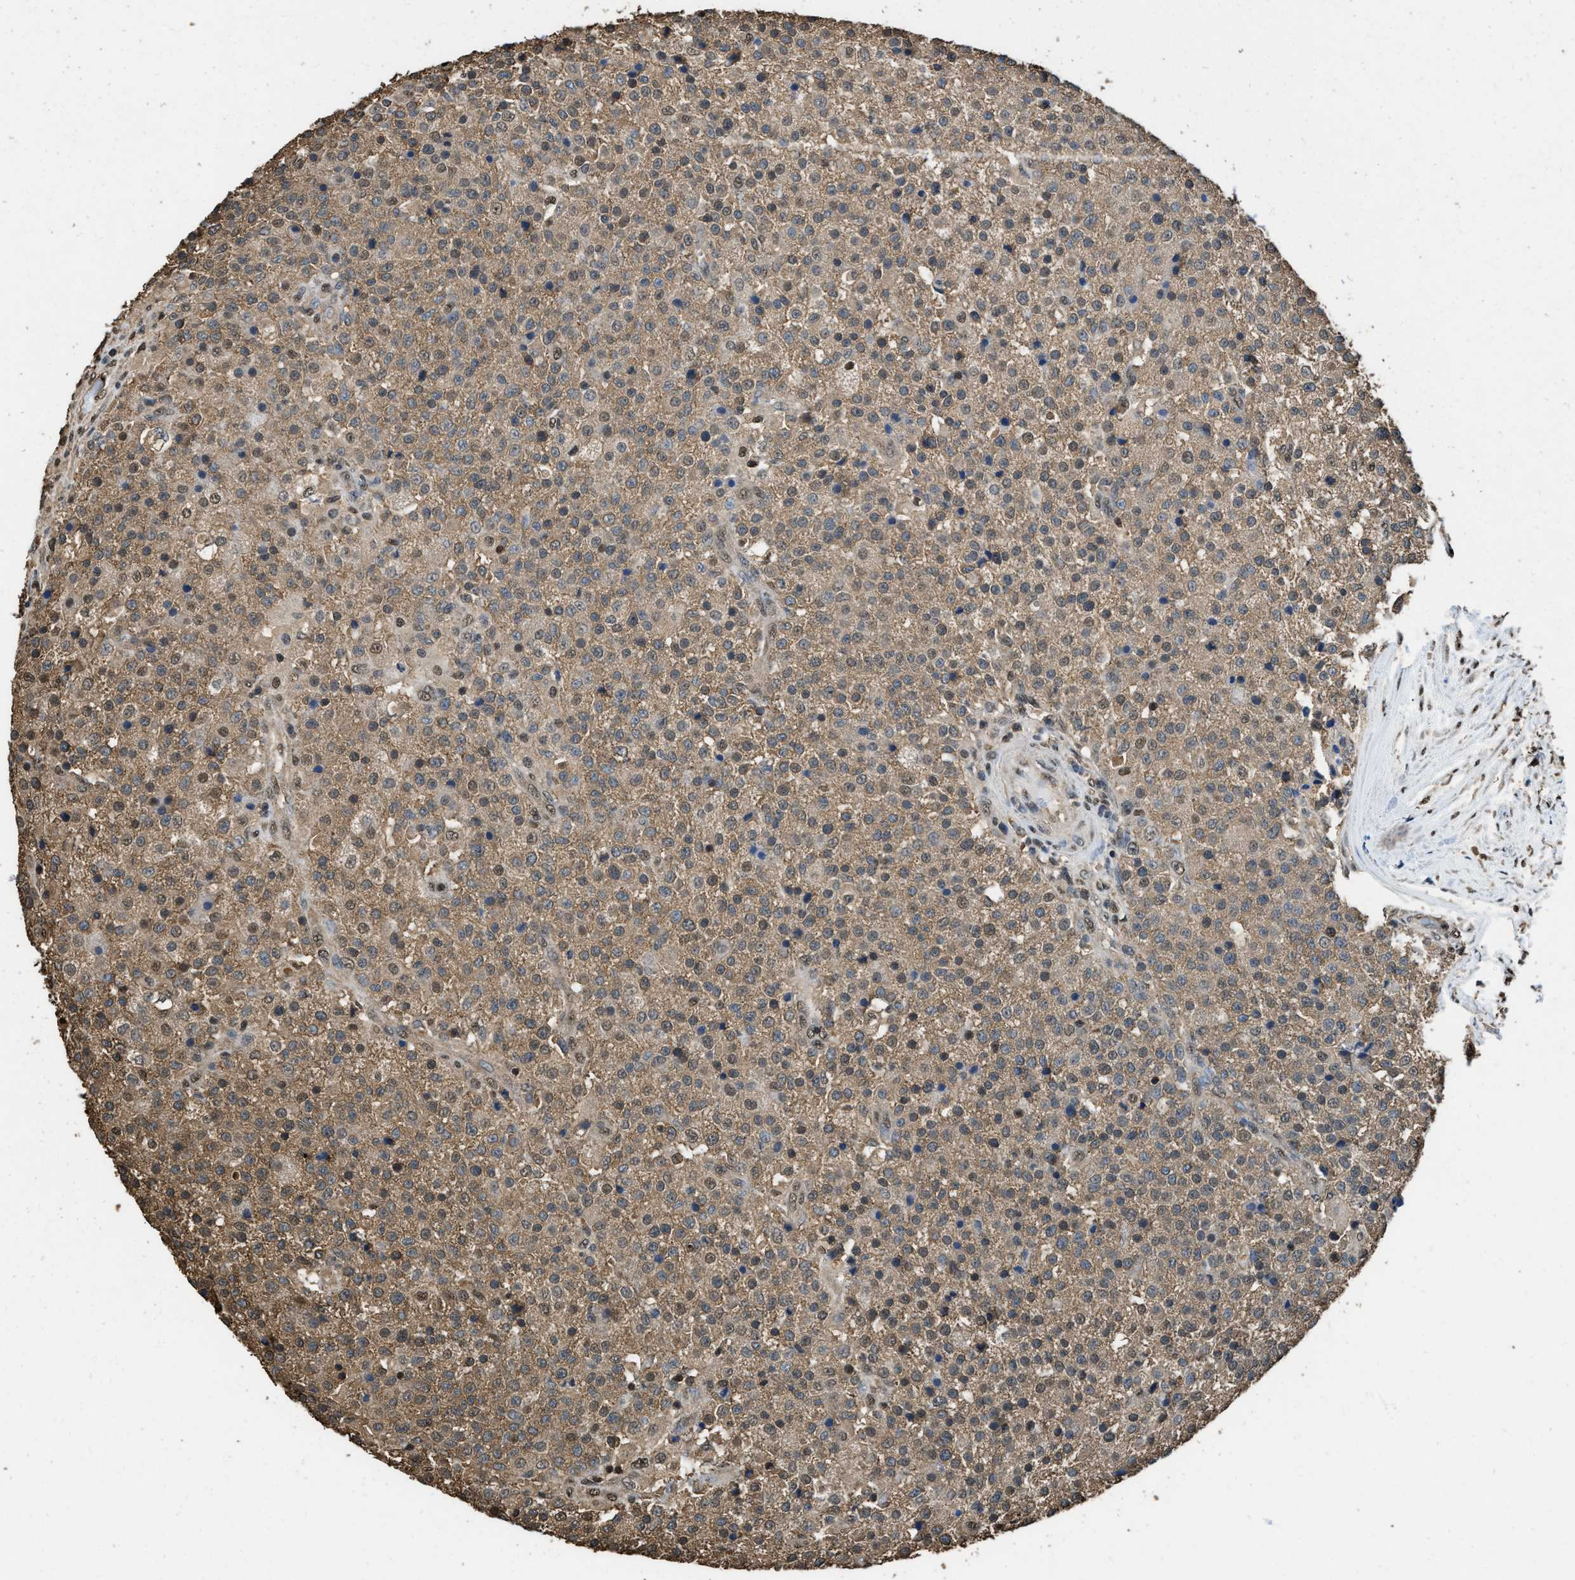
{"staining": {"intensity": "moderate", "quantity": ">75%", "location": "cytoplasmic/membranous"}, "tissue": "testis cancer", "cell_type": "Tumor cells", "image_type": "cancer", "snomed": [{"axis": "morphology", "description": "Seminoma, NOS"}, {"axis": "topography", "description": "Testis"}], "caption": "There is medium levels of moderate cytoplasmic/membranous positivity in tumor cells of testis cancer (seminoma), as demonstrated by immunohistochemical staining (brown color).", "gene": "GAPDH", "patient": {"sex": "male", "age": 59}}